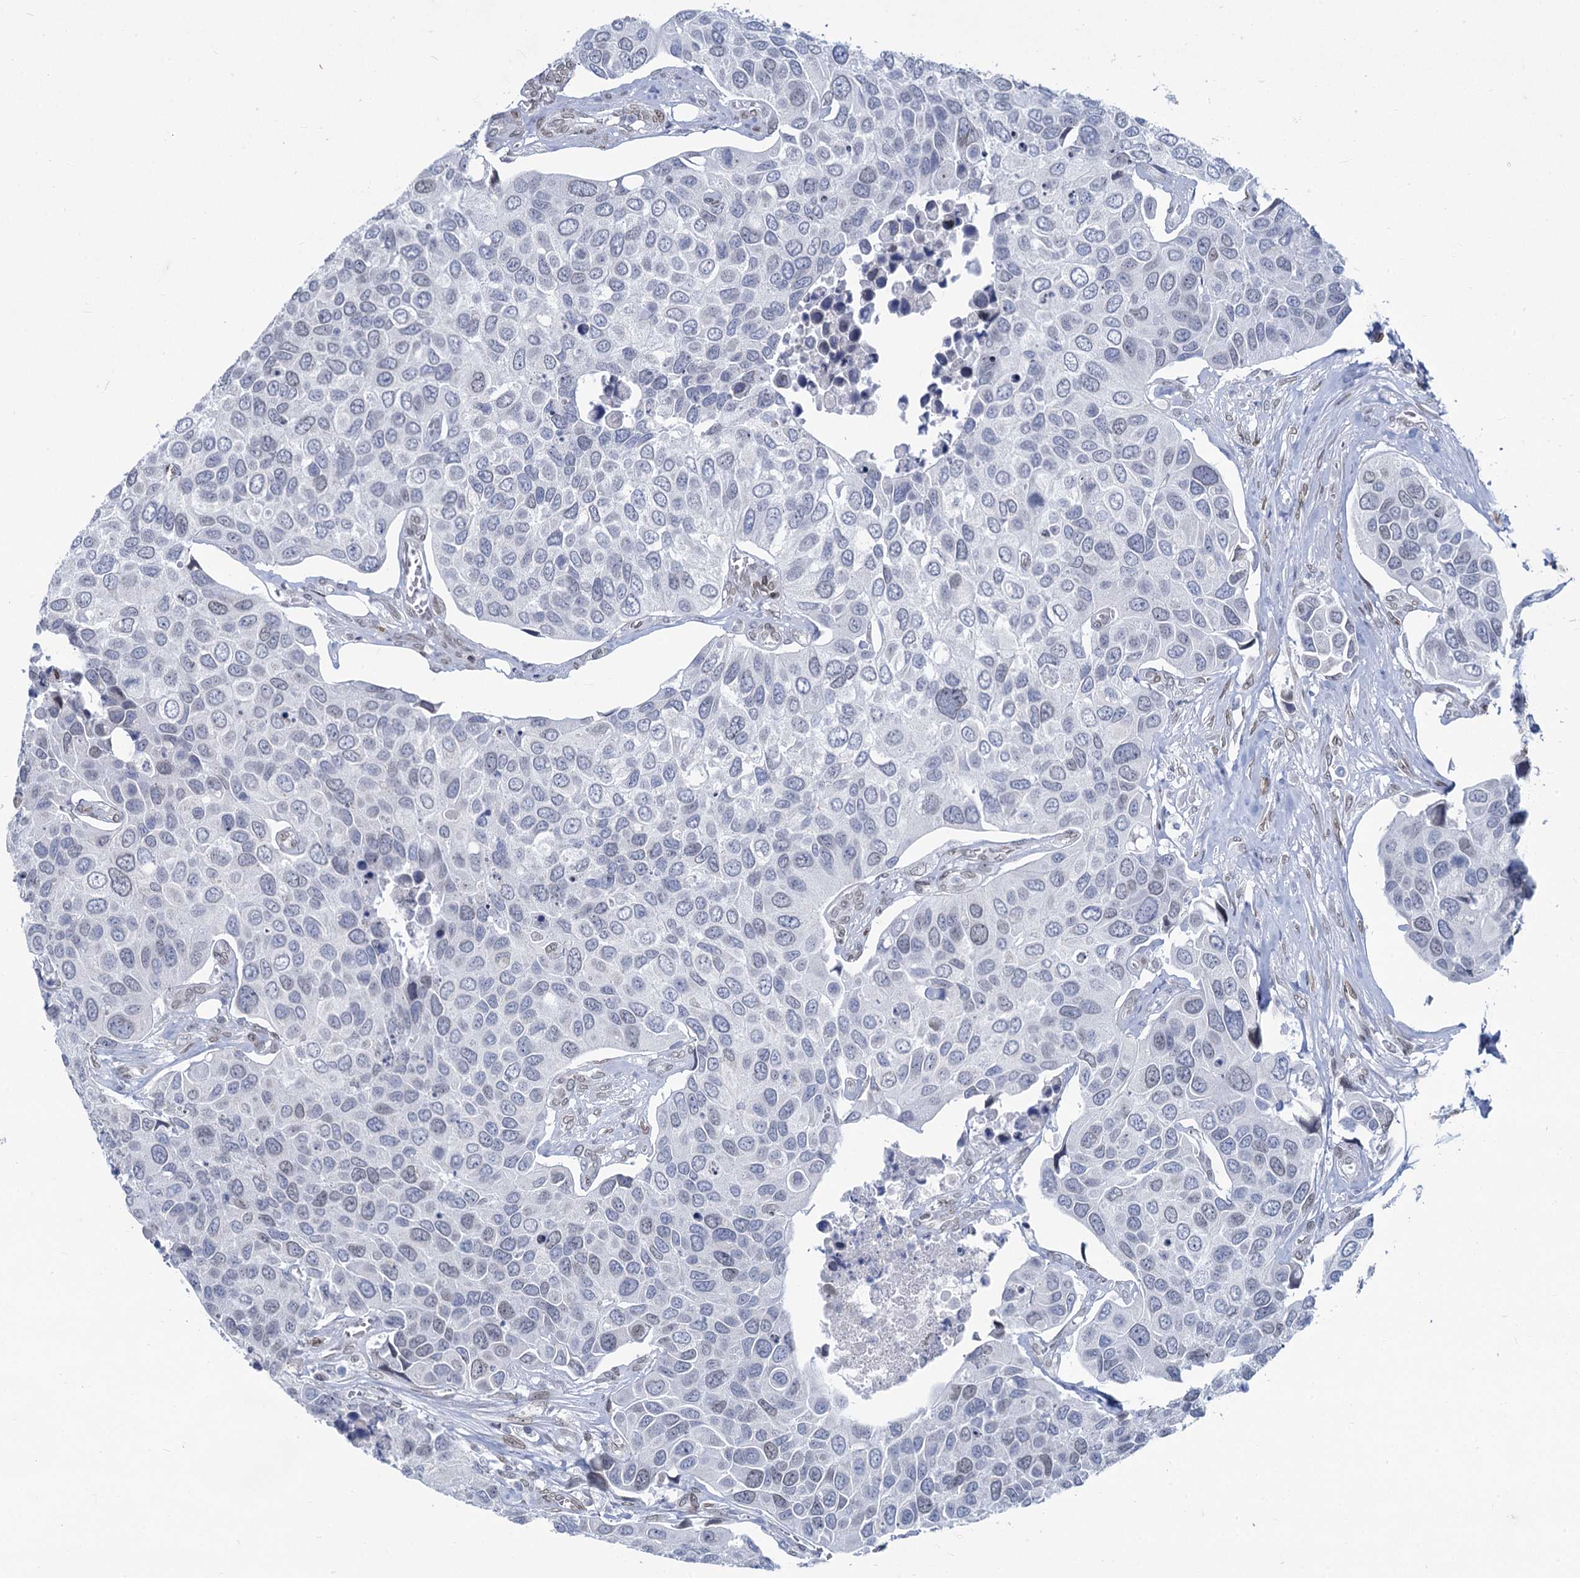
{"staining": {"intensity": "negative", "quantity": "none", "location": "none"}, "tissue": "urothelial cancer", "cell_type": "Tumor cells", "image_type": "cancer", "snomed": [{"axis": "morphology", "description": "Urothelial carcinoma, High grade"}, {"axis": "topography", "description": "Urinary bladder"}], "caption": "The micrograph displays no staining of tumor cells in urothelial cancer. The staining was performed using DAB to visualize the protein expression in brown, while the nuclei were stained in blue with hematoxylin (Magnification: 20x).", "gene": "PRSS35", "patient": {"sex": "male", "age": 74}}